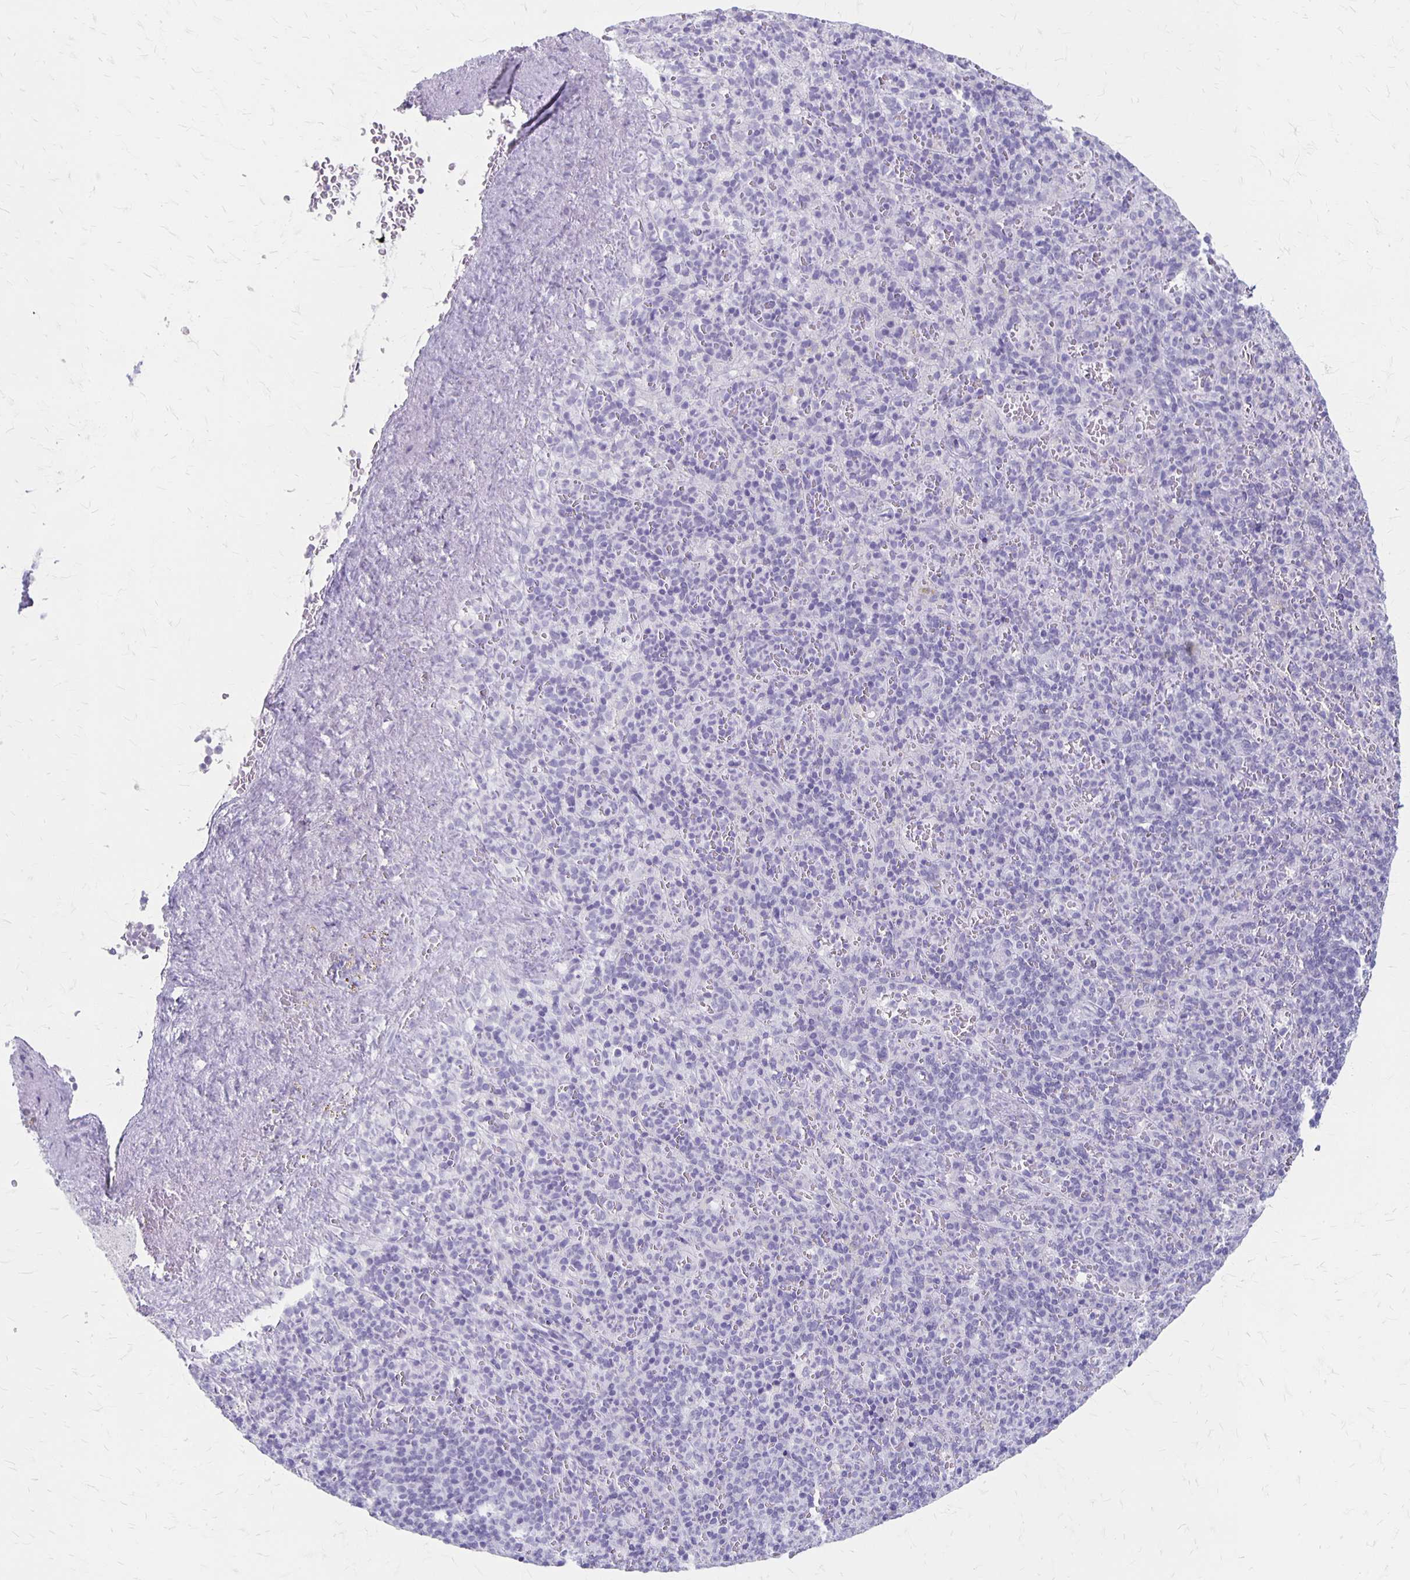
{"staining": {"intensity": "negative", "quantity": "none", "location": "none"}, "tissue": "spleen", "cell_type": "Cells in red pulp", "image_type": "normal", "snomed": [{"axis": "morphology", "description": "Normal tissue, NOS"}, {"axis": "topography", "description": "Spleen"}], "caption": "Immunohistochemistry (IHC) micrograph of benign spleen: spleen stained with DAB (3,3'-diaminobenzidine) reveals no significant protein expression in cells in red pulp.", "gene": "MAGEC2", "patient": {"sex": "female", "age": 74}}